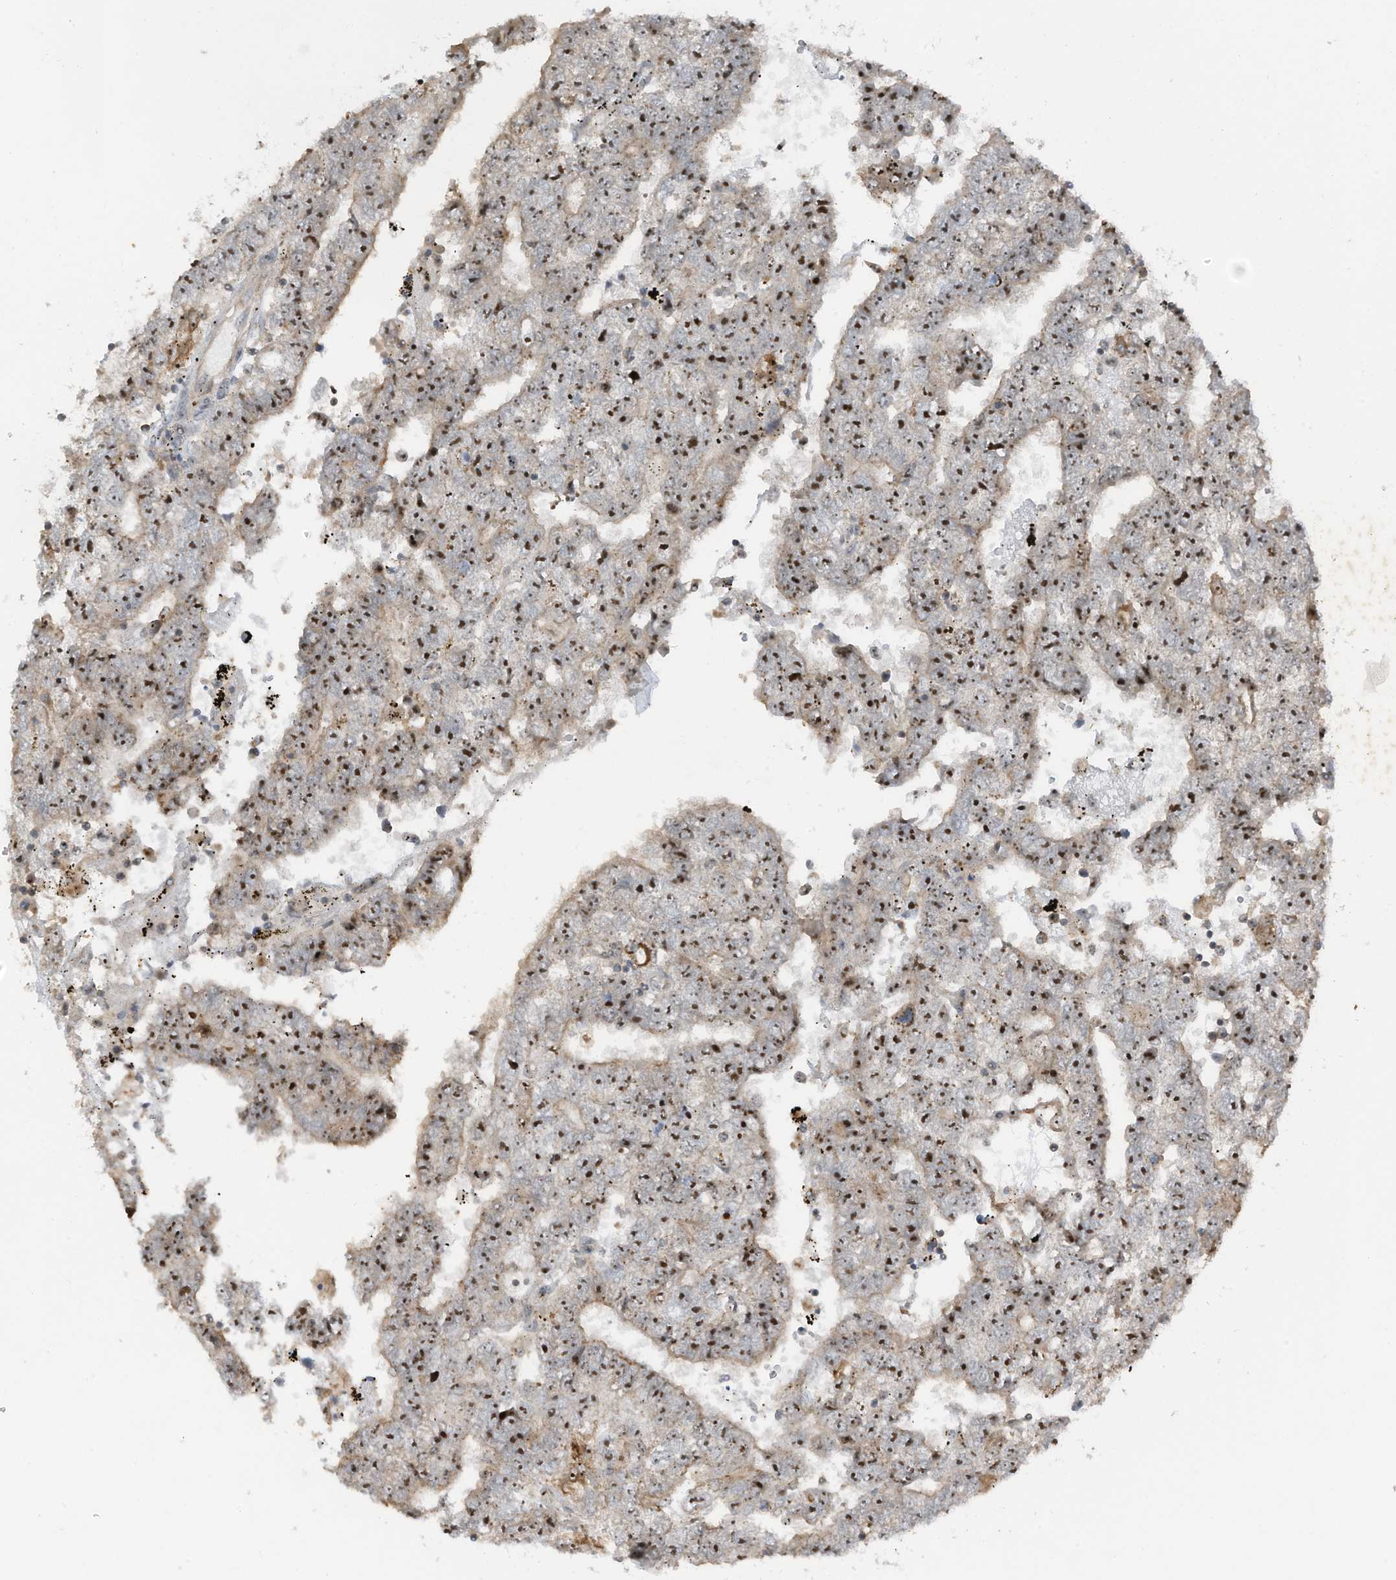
{"staining": {"intensity": "strong", "quantity": ">75%", "location": "nuclear"}, "tissue": "testis cancer", "cell_type": "Tumor cells", "image_type": "cancer", "snomed": [{"axis": "morphology", "description": "Carcinoma, Embryonal, NOS"}, {"axis": "topography", "description": "Testis"}], "caption": "Protein expression analysis of human embryonal carcinoma (testis) reveals strong nuclear expression in approximately >75% of tumor cells.", "gene": "UTP3", "patient": {"sex": "male", "age": 25}}